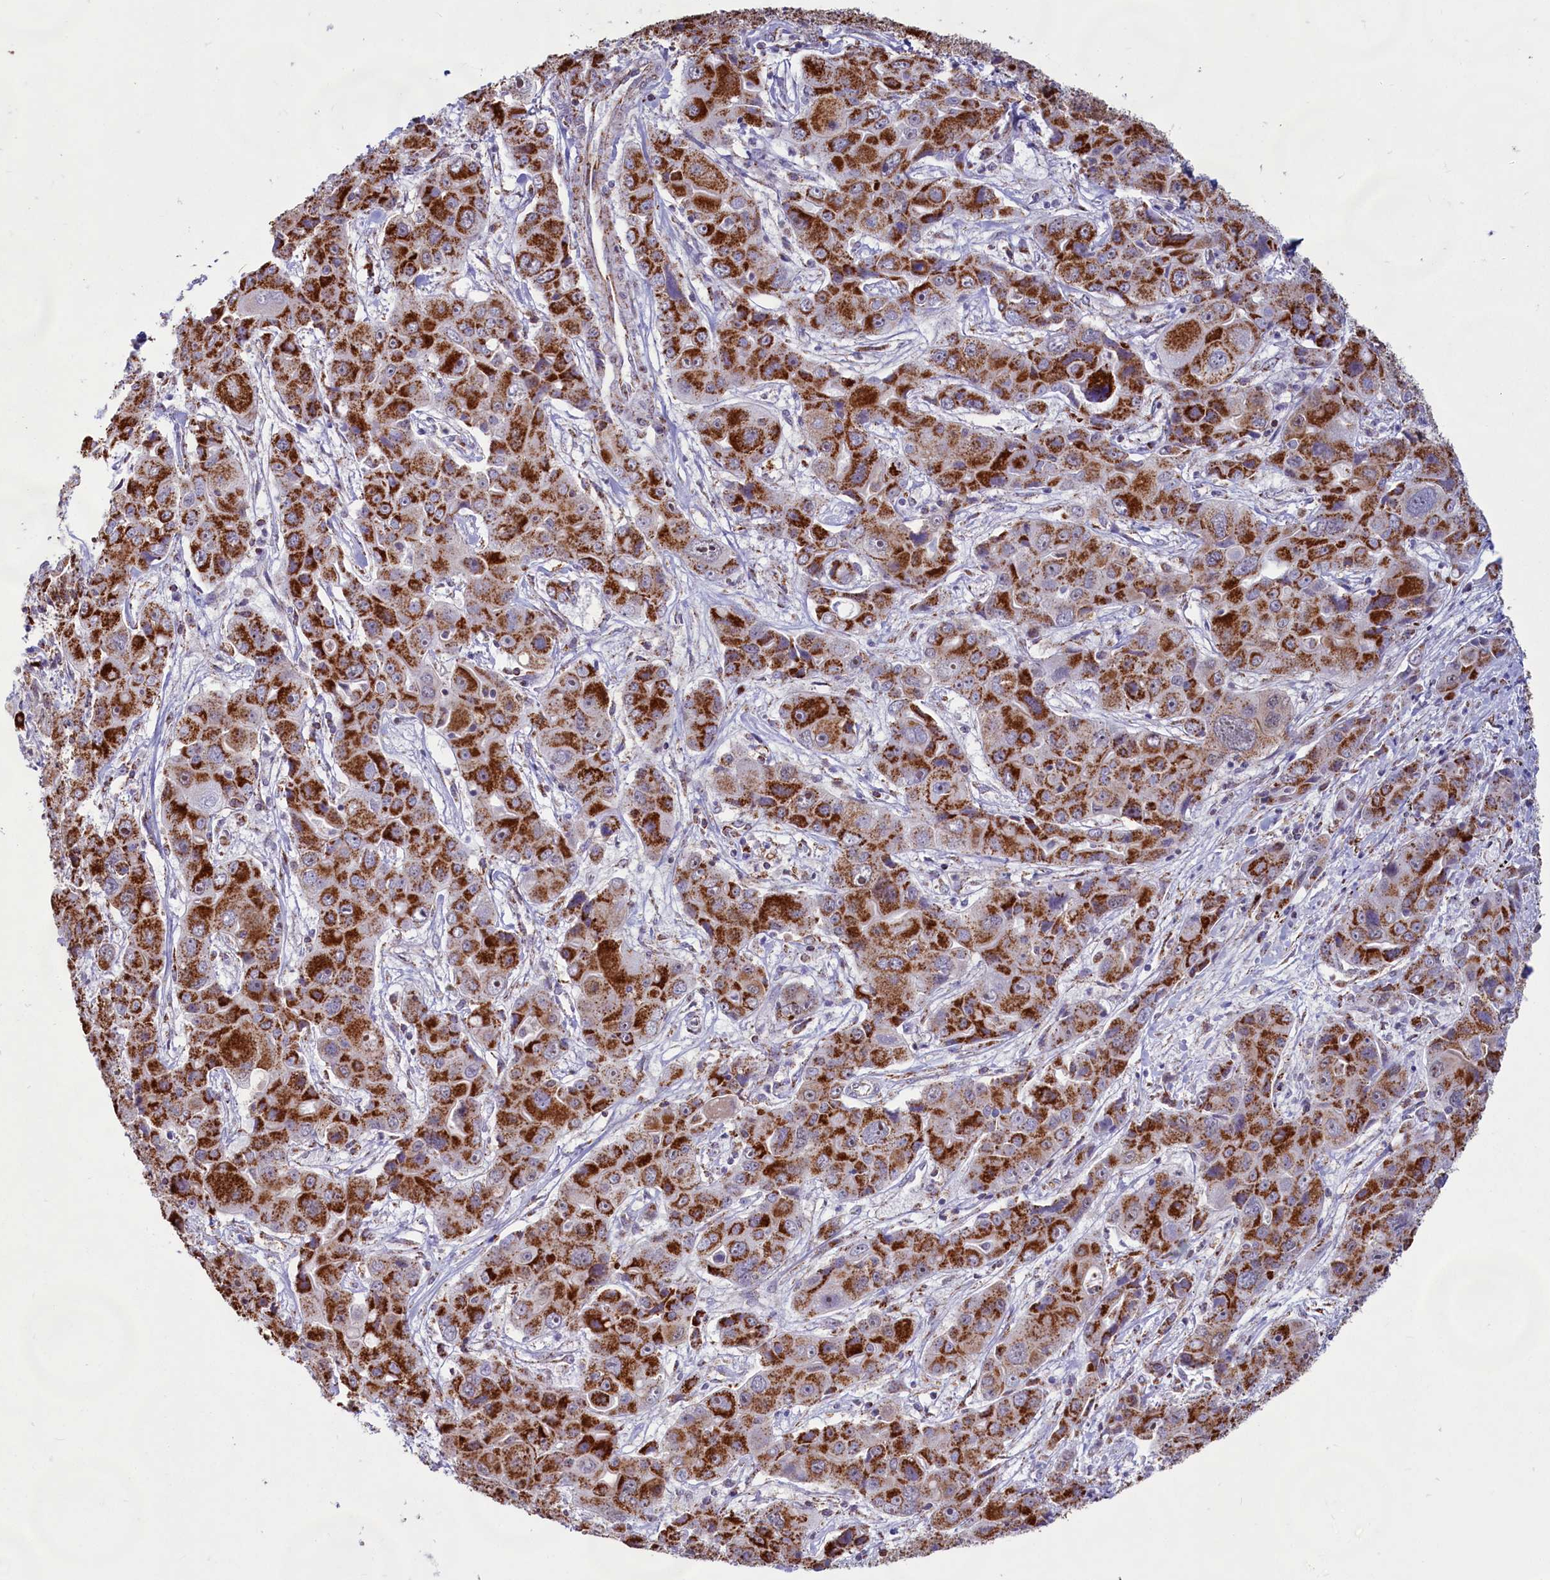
{"staining": {"intensity": "strong", "quantity": ">75%", "location": "cytoplasmic/membranous"}, "tissue": "liver cancer", "cell_type": "Tumor cells", "image_type": "cancer", "snomed": [{"axis": "morphology", "description": "Cholangiocarcinoma"}, {"axis": "topography", "description": "Liver"}], "caption": "Immunohistochemical staining of liver cholangiocarcinoma reveals high levels of strong cytoplasmic/membranous positivity in approximately >75% of tumor cells.", "gene": "C1D", "patient": {"sex": "male", "age": 67}}